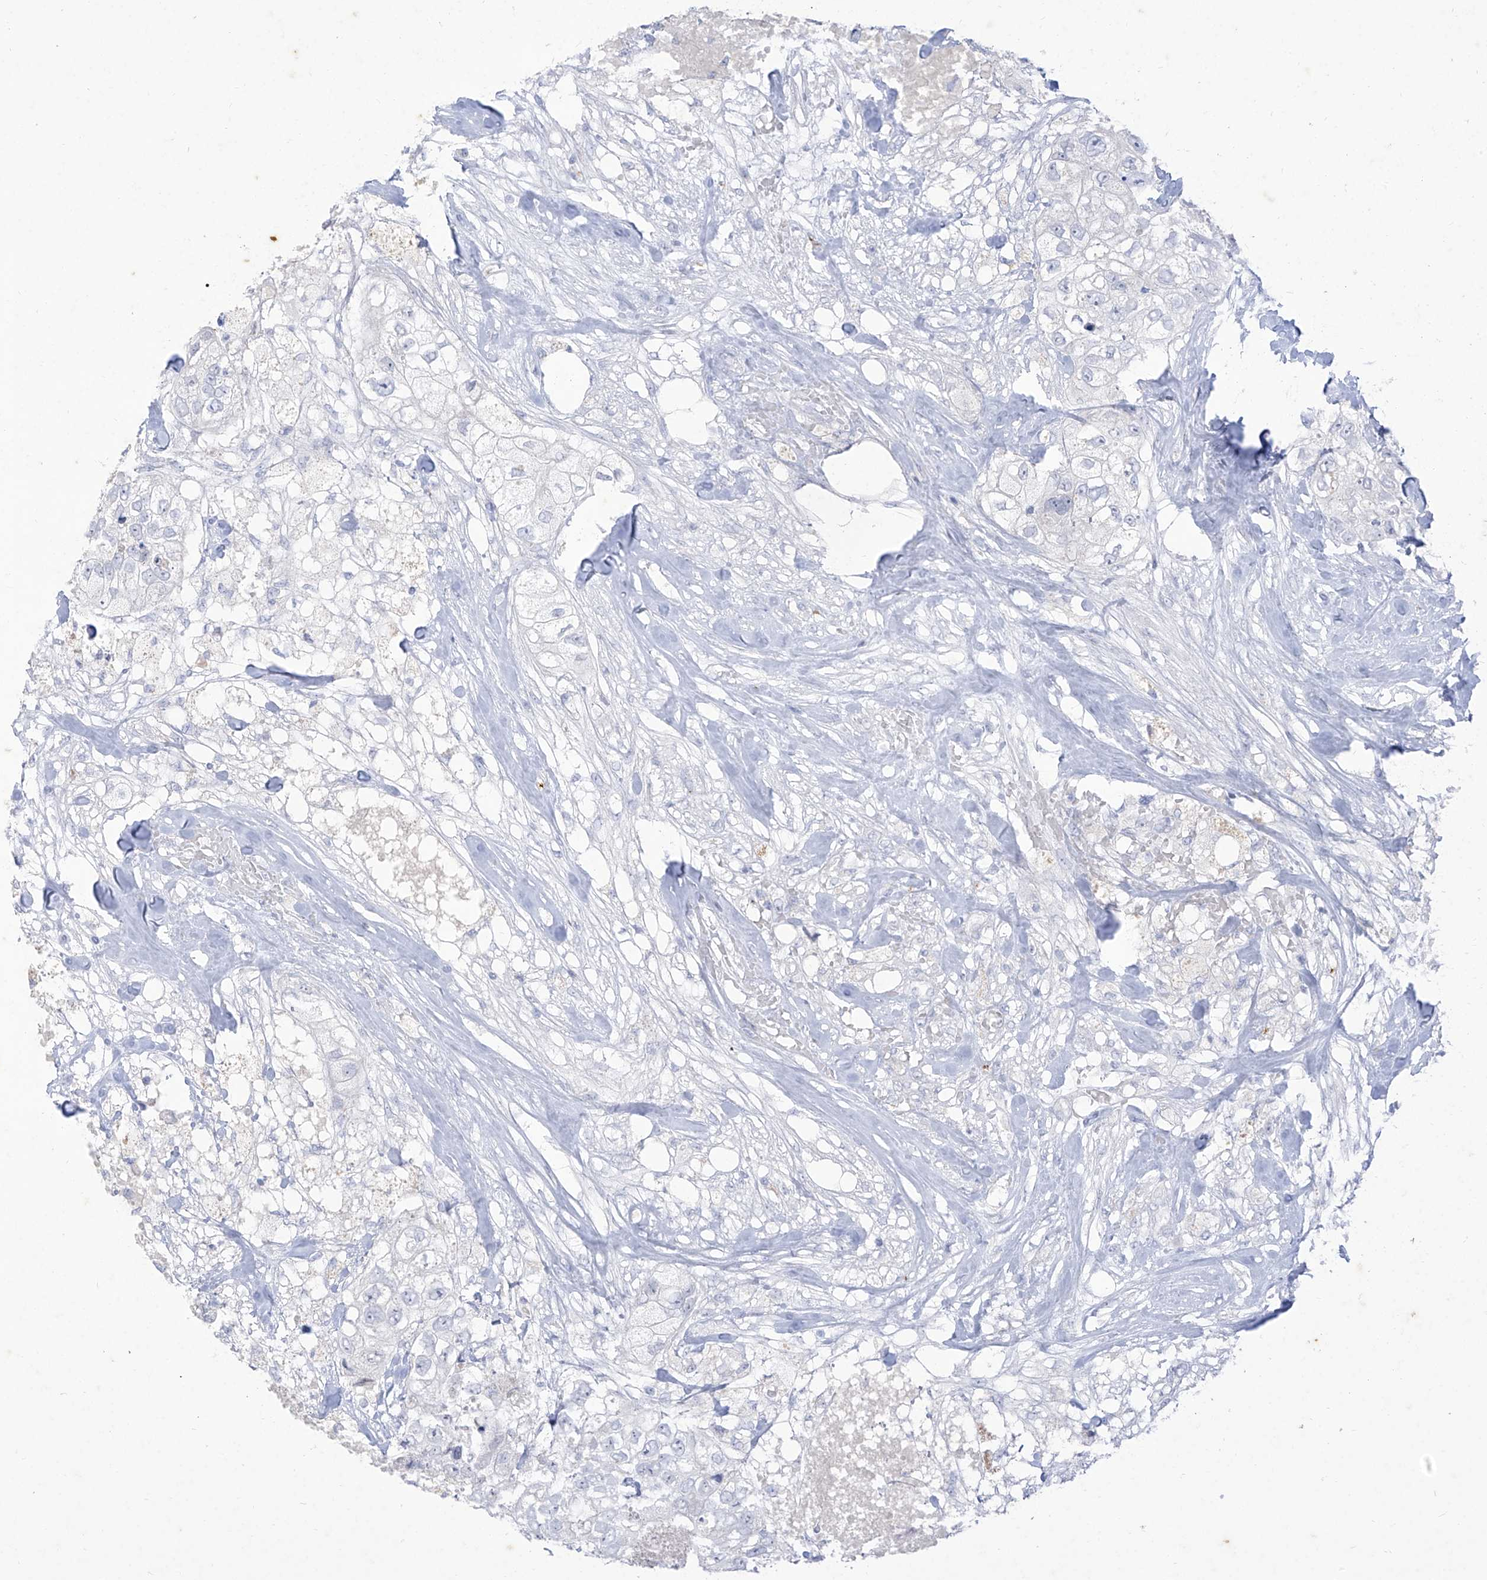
{"staining": {"intensity": "negative", "quantity": "none", "location": "none"}, "tissue": "breast cancer", "cell_type": "Tumor cells", "image_type": "cancer", "snomed": [{"axis": "morphology", "description": "Duct carcinoma"}, {"axis": "topography", "description": "Breast"}], "caption": "An immunohistochemistry histopathology image of breast intraductal carcinoma is shown. There is no staining in tumor cells of breast intraductal carcinoma. Nuclei are stained in blue.", "gene": "TGM4", "patient": {"sex": "female", "age": 62}}